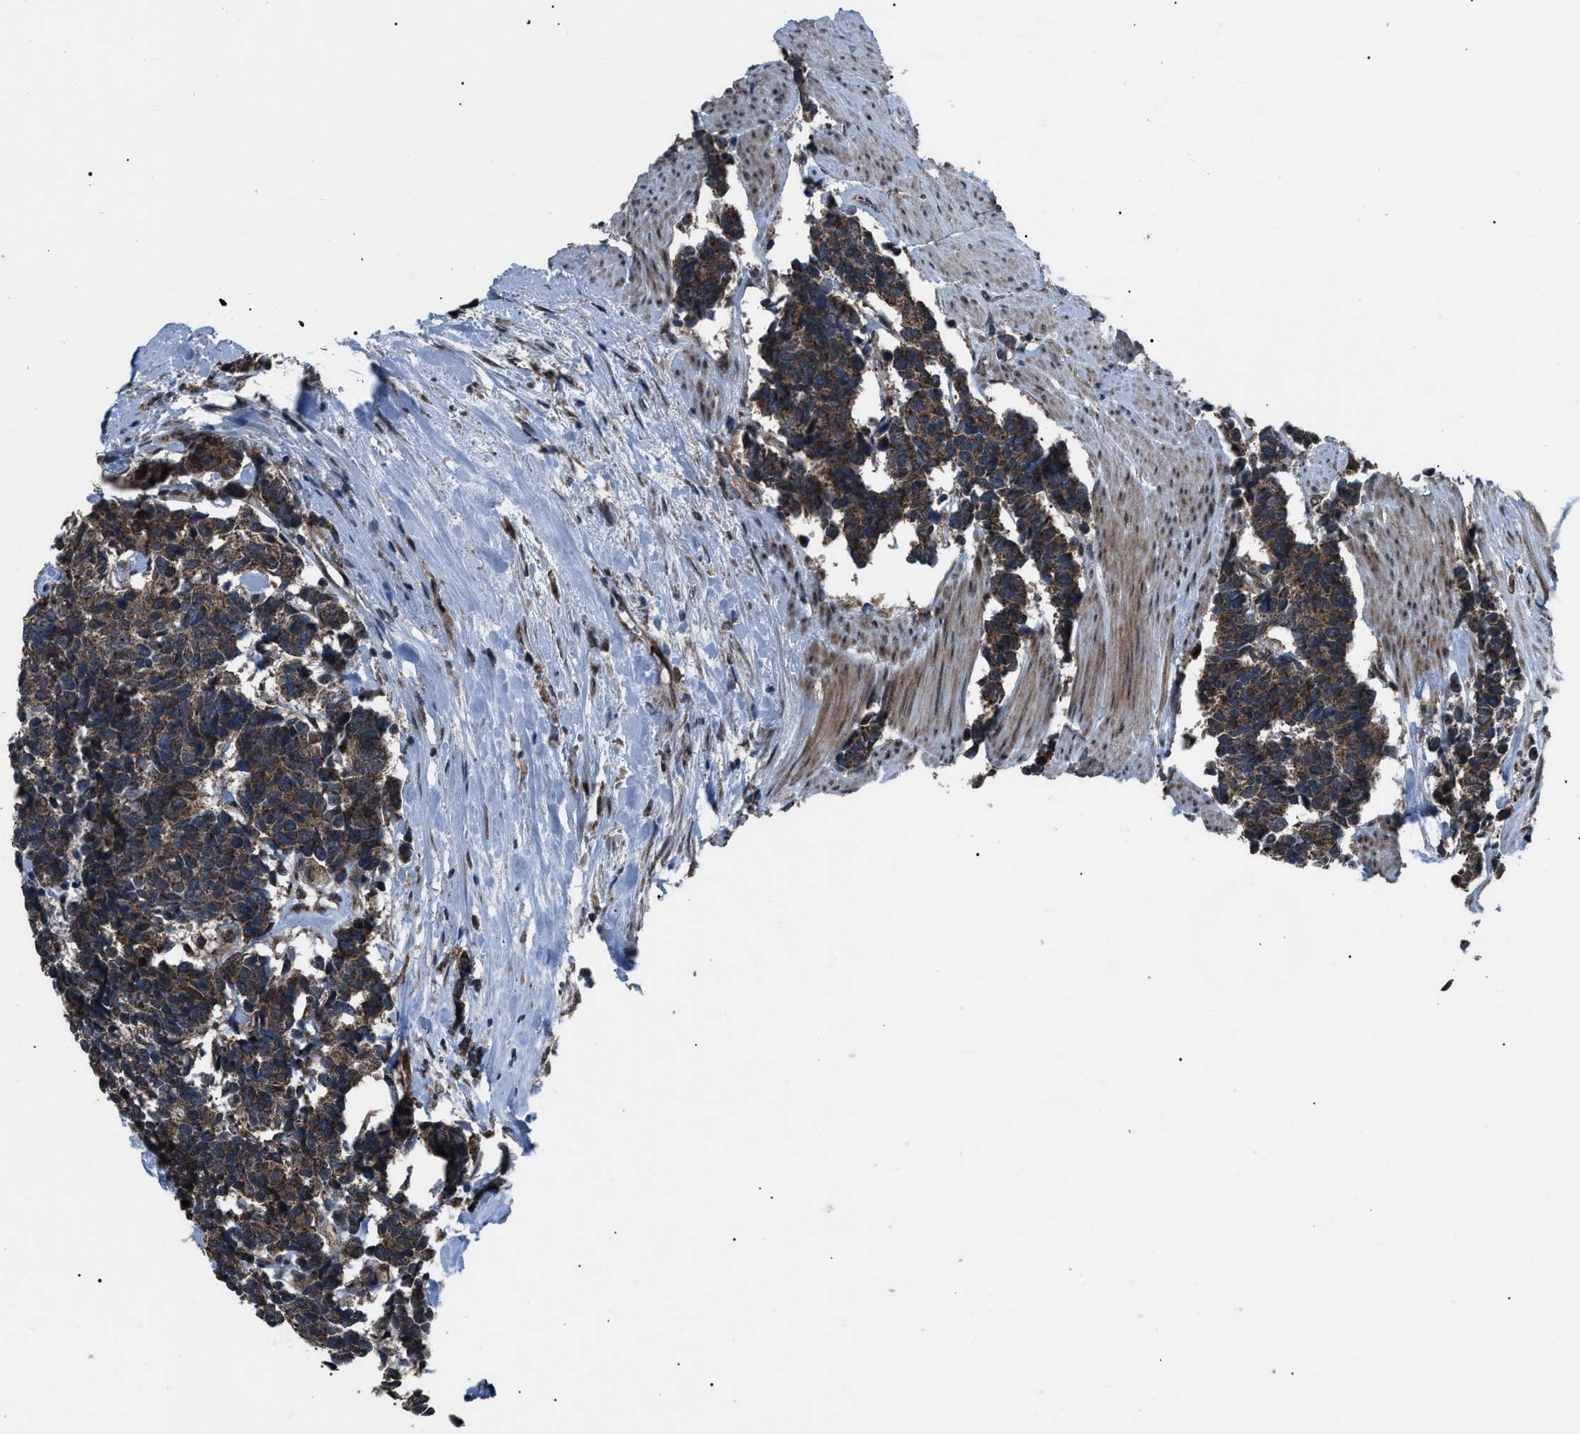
{"staining": {"intensity": "moderate", "quantity": ">75%", "location": "cytoplasmic/membranous"}, "tissue": "carcinoid", "cell_type": "Tumor cells", "image_type": "cancer", "snomed": [{"axis": "morphology", "description": "Carcinoma, NOS"}, {"axis": "morphology", "description": "Carcinoid, malignant, NOS"}, {"axis": "topography", "description": "Urinary bladder"}], "caption": "Carcinoid stained with immunohistochemistry (IHC) demonstrates moderate cytoplasmic/membranous positivity in approximately >75% of tumor cells.", "gene": "ZFAND2A", "patient": {"sex": "male", "age": 57}}